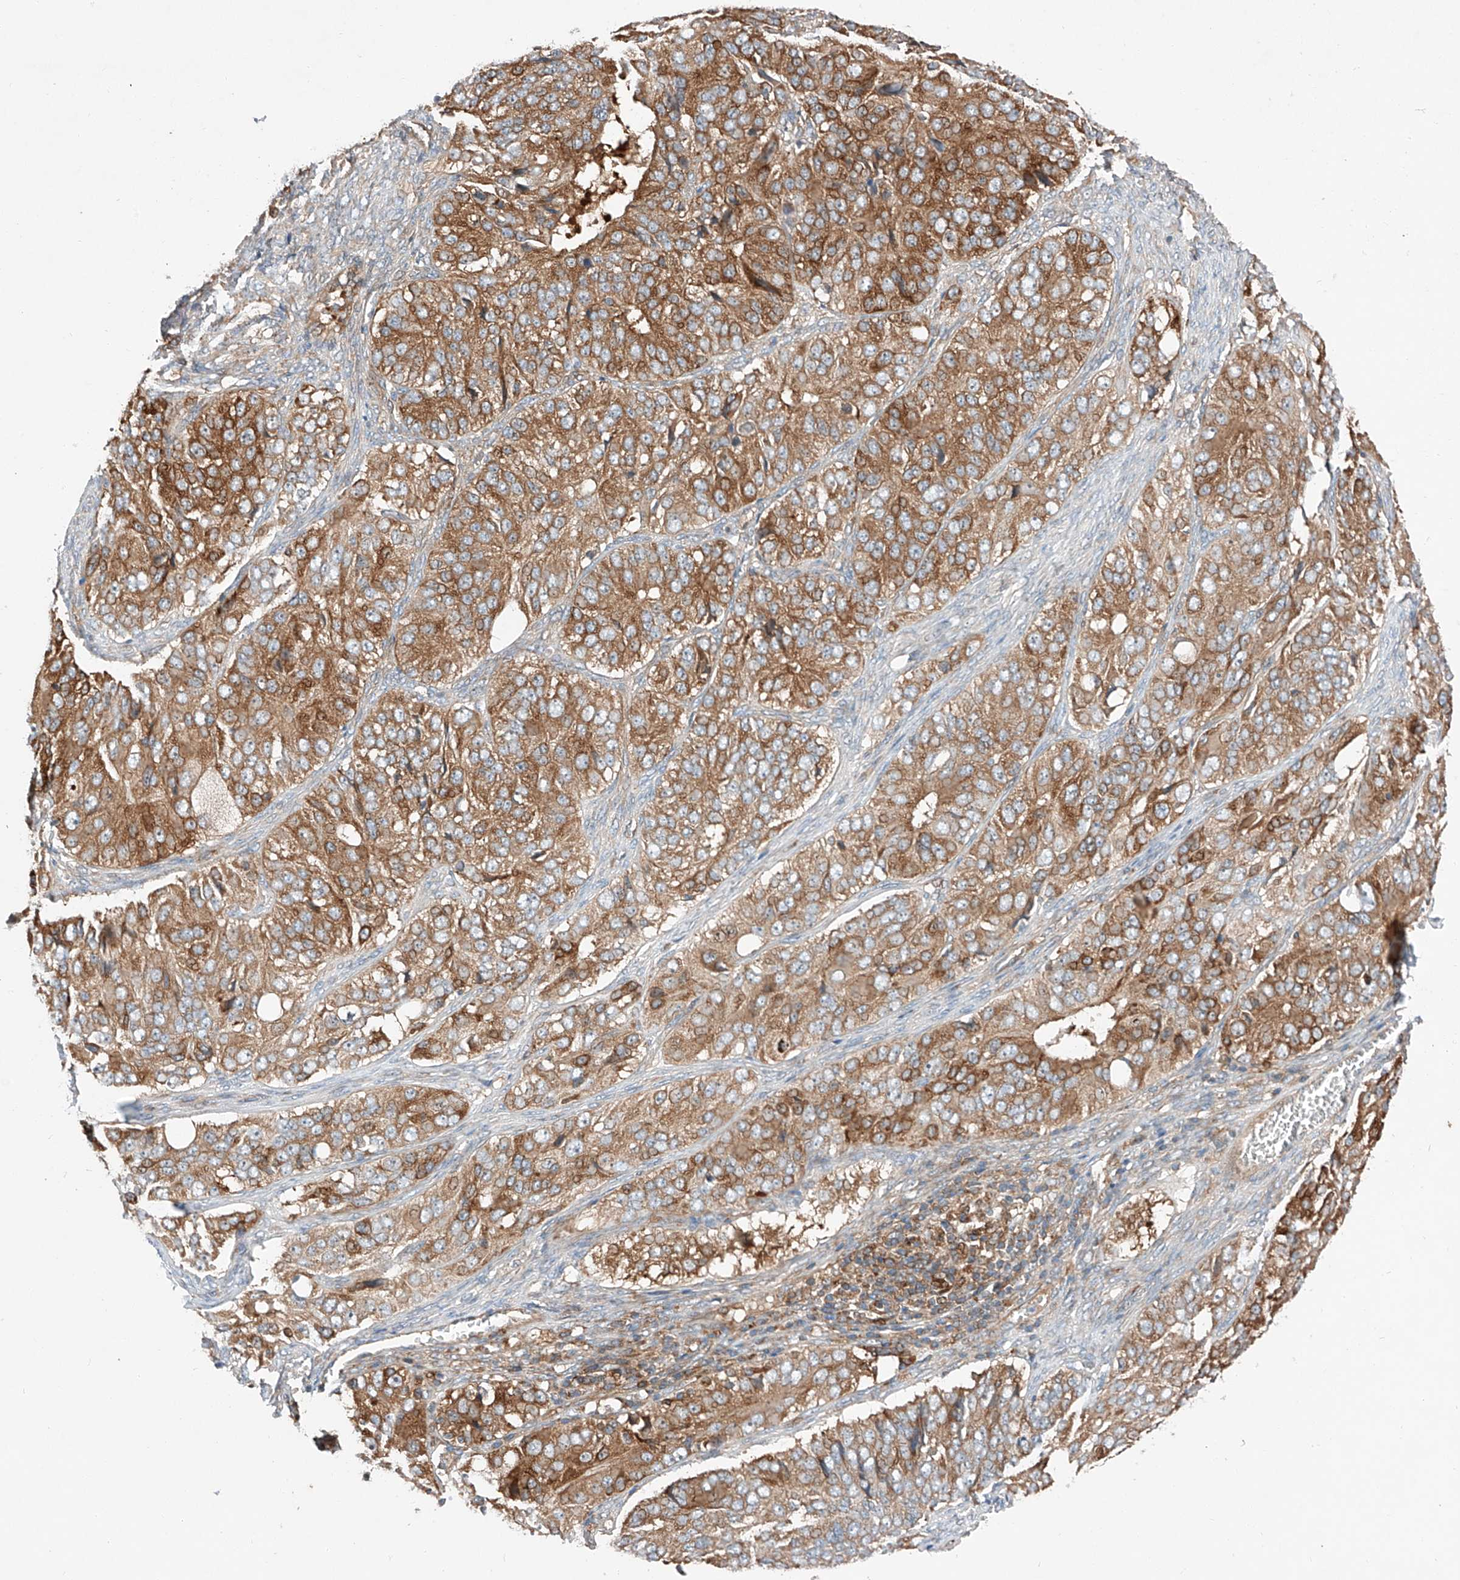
{"staining": {"intensity": "moderate", "quantity": ">75%", "location": "cytoplasmic/membranous"}, "tissue": "ovarian cancer", "cell_type": "Tumor cells", "image_type": "cancer", "snomed": [{"axis": "morphology", "description": "Carcinoma, endometroid"}, {"axis": "topography", "description": "Ovary"}], "caption": "Immunohistochemistry of human ovarian cancer (endometroid carcinoma) displays medium levels of moderate cytoplasmic/membranous positivity in about >75% of tumor cells.", "gene": "RUSC1", "patient": {"sex": "female", "age": 51}}